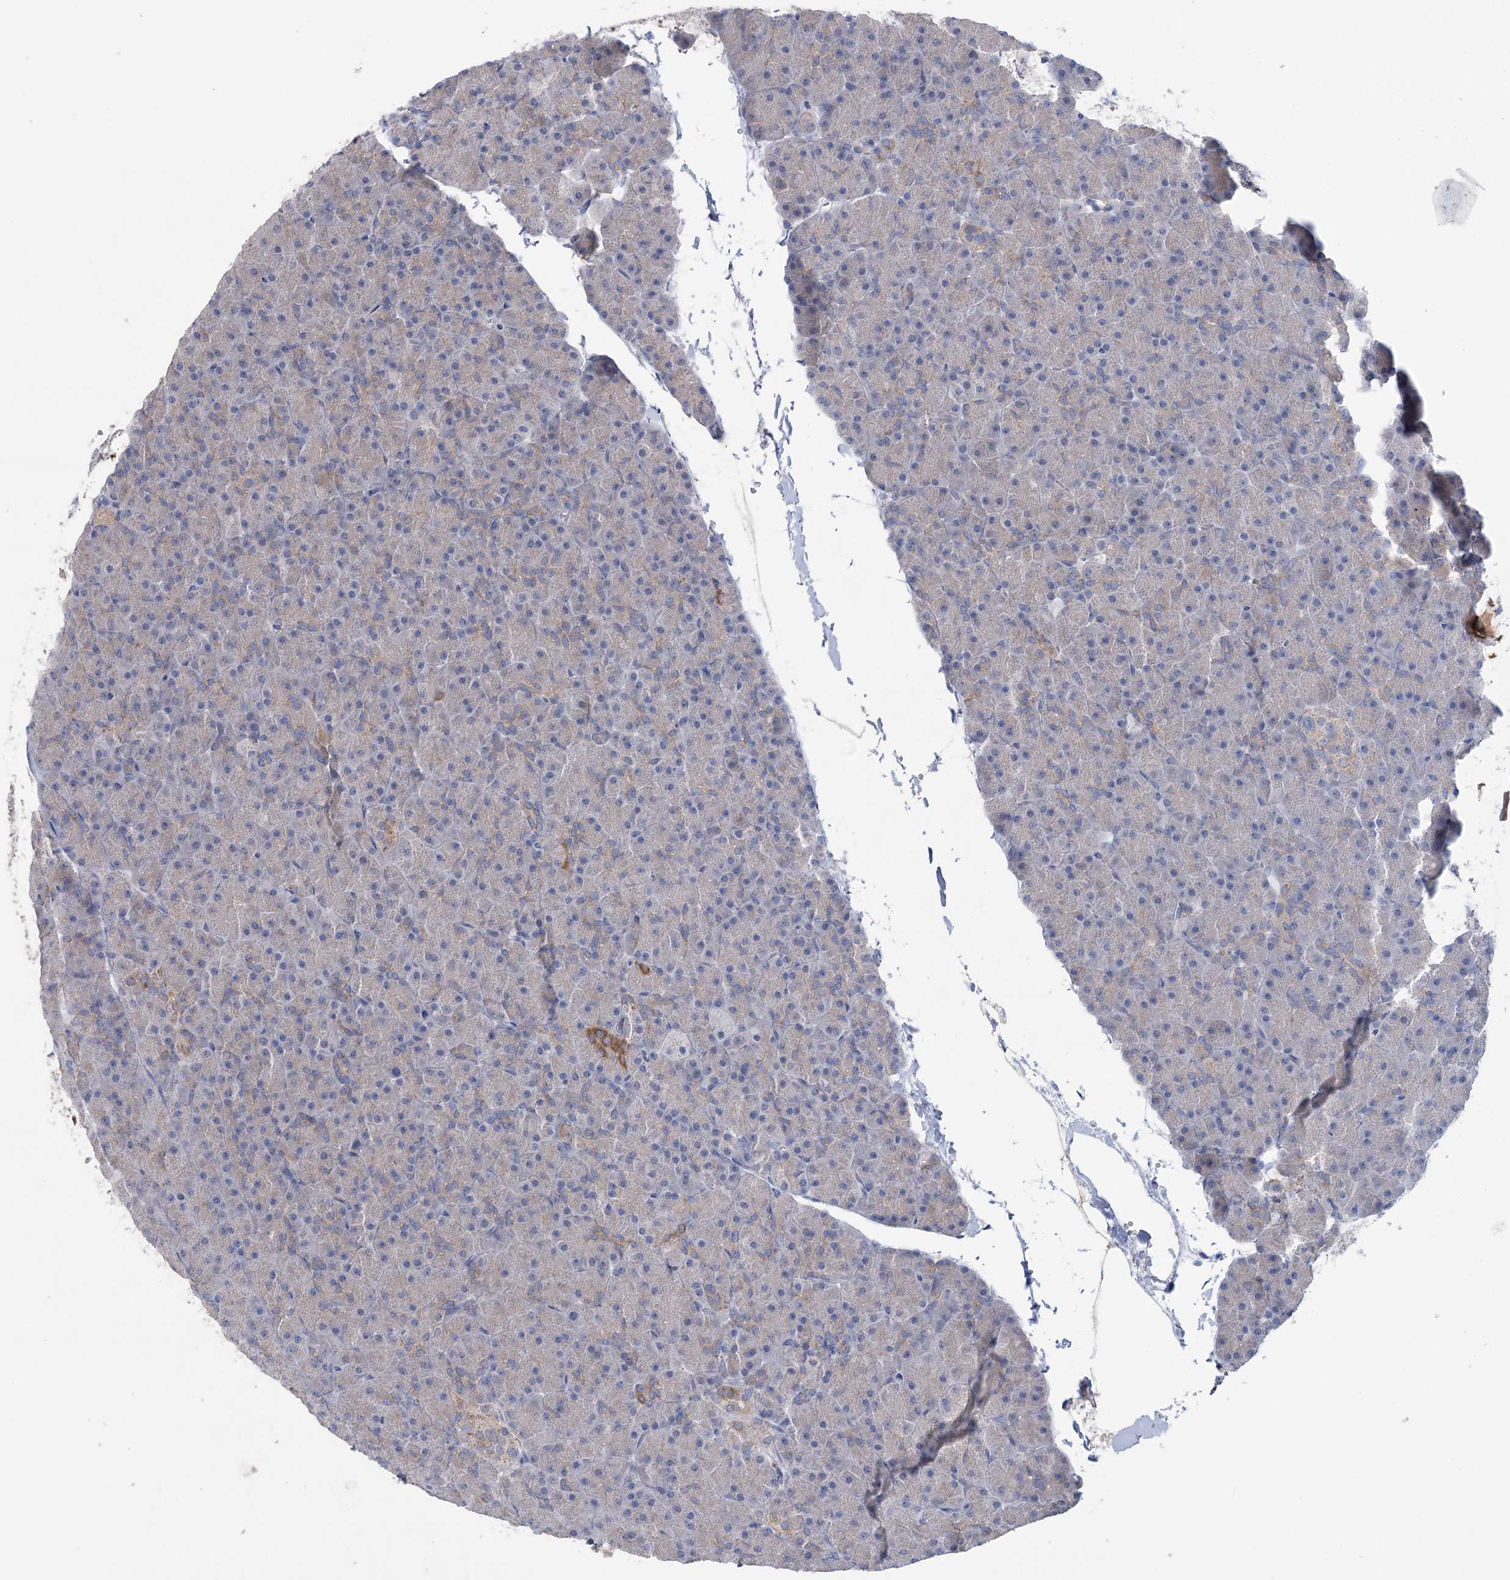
{"staining": {"intensity": "moderate", "quantity": "<25%", "location": "cytoplasmic/membranous"}, "tissue": "pancreas", "cell_type": "Exocrine glandular cells", "image_type": "normal", "snomed": [{"axis": "morphology", "description": "Normal tissue, NOS"}, {"axis": "topography", "description": "Pancreas"}], "caption": "Pancreas stained with immunohistochemistry (IHC) demonstrates moderate cytoplasmic/membranous expression in about <25% of exocrine glandular cells. The protein of interest is shown in brown color, while the nuclei are stained blue.", "gene": "MTCH2", "patient": {"sex": "male", "age": 36}}